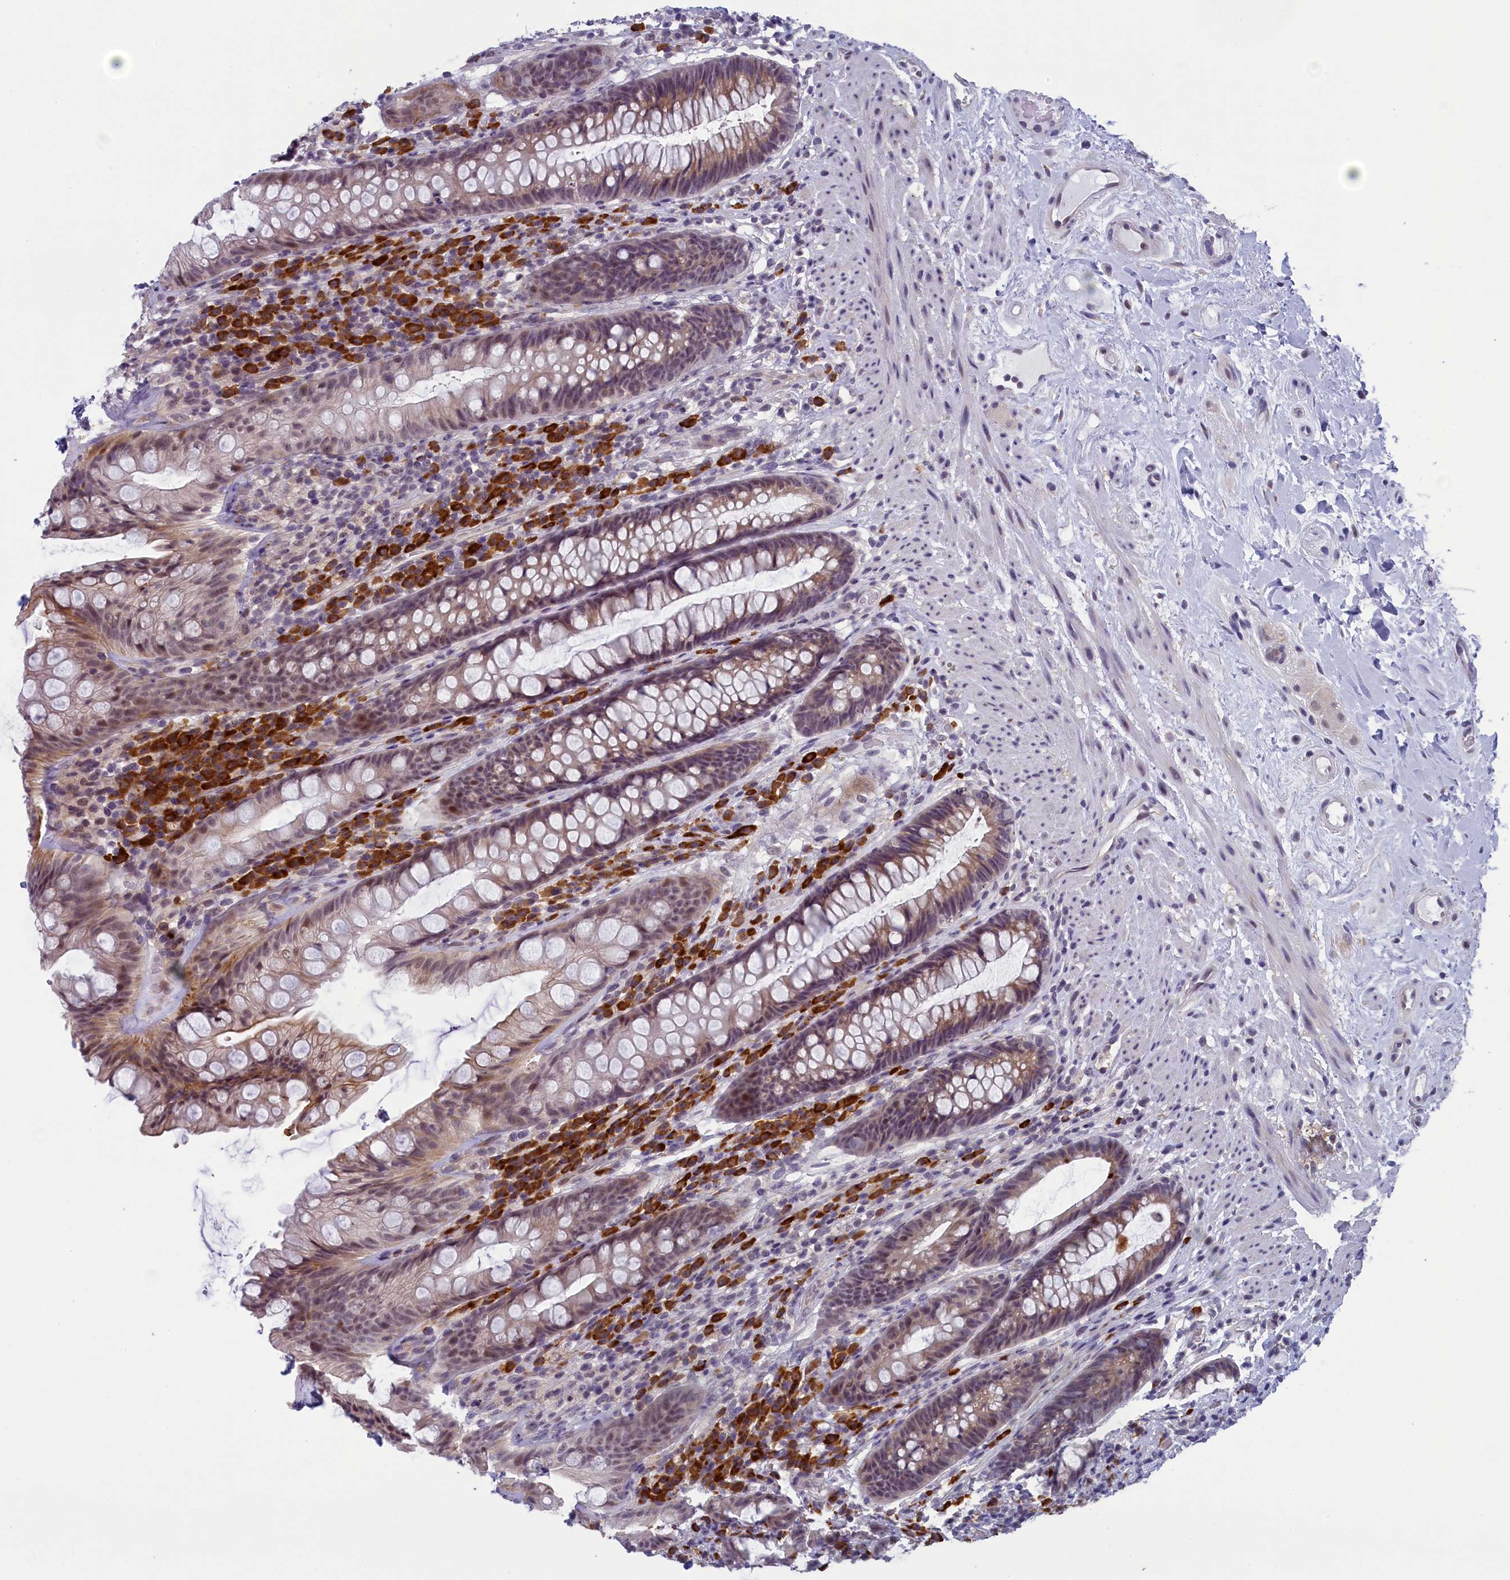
{"staining": {"intensity": "moderate", "quantity": "<25%", "location": "cytoplasmic/membranous,nuclear"}, "tissue": "rectum", "cell_type": "Glandular cells", "image_type": "normal", "snomed": [{"axis": "morphology", "description": "Normal tissue, NOS"}, {"axis": "topography", "description": "Rectum"}], "caption": "A histopathology image showing moderate cytoplasmic/membranous,nuclear expression in about <25% of glandular cells in normal rectum, as visualized by brown immunohistochemical staining.", "gene": "CNEP1R1", "patient": {"sex": "male", "age": 74}}